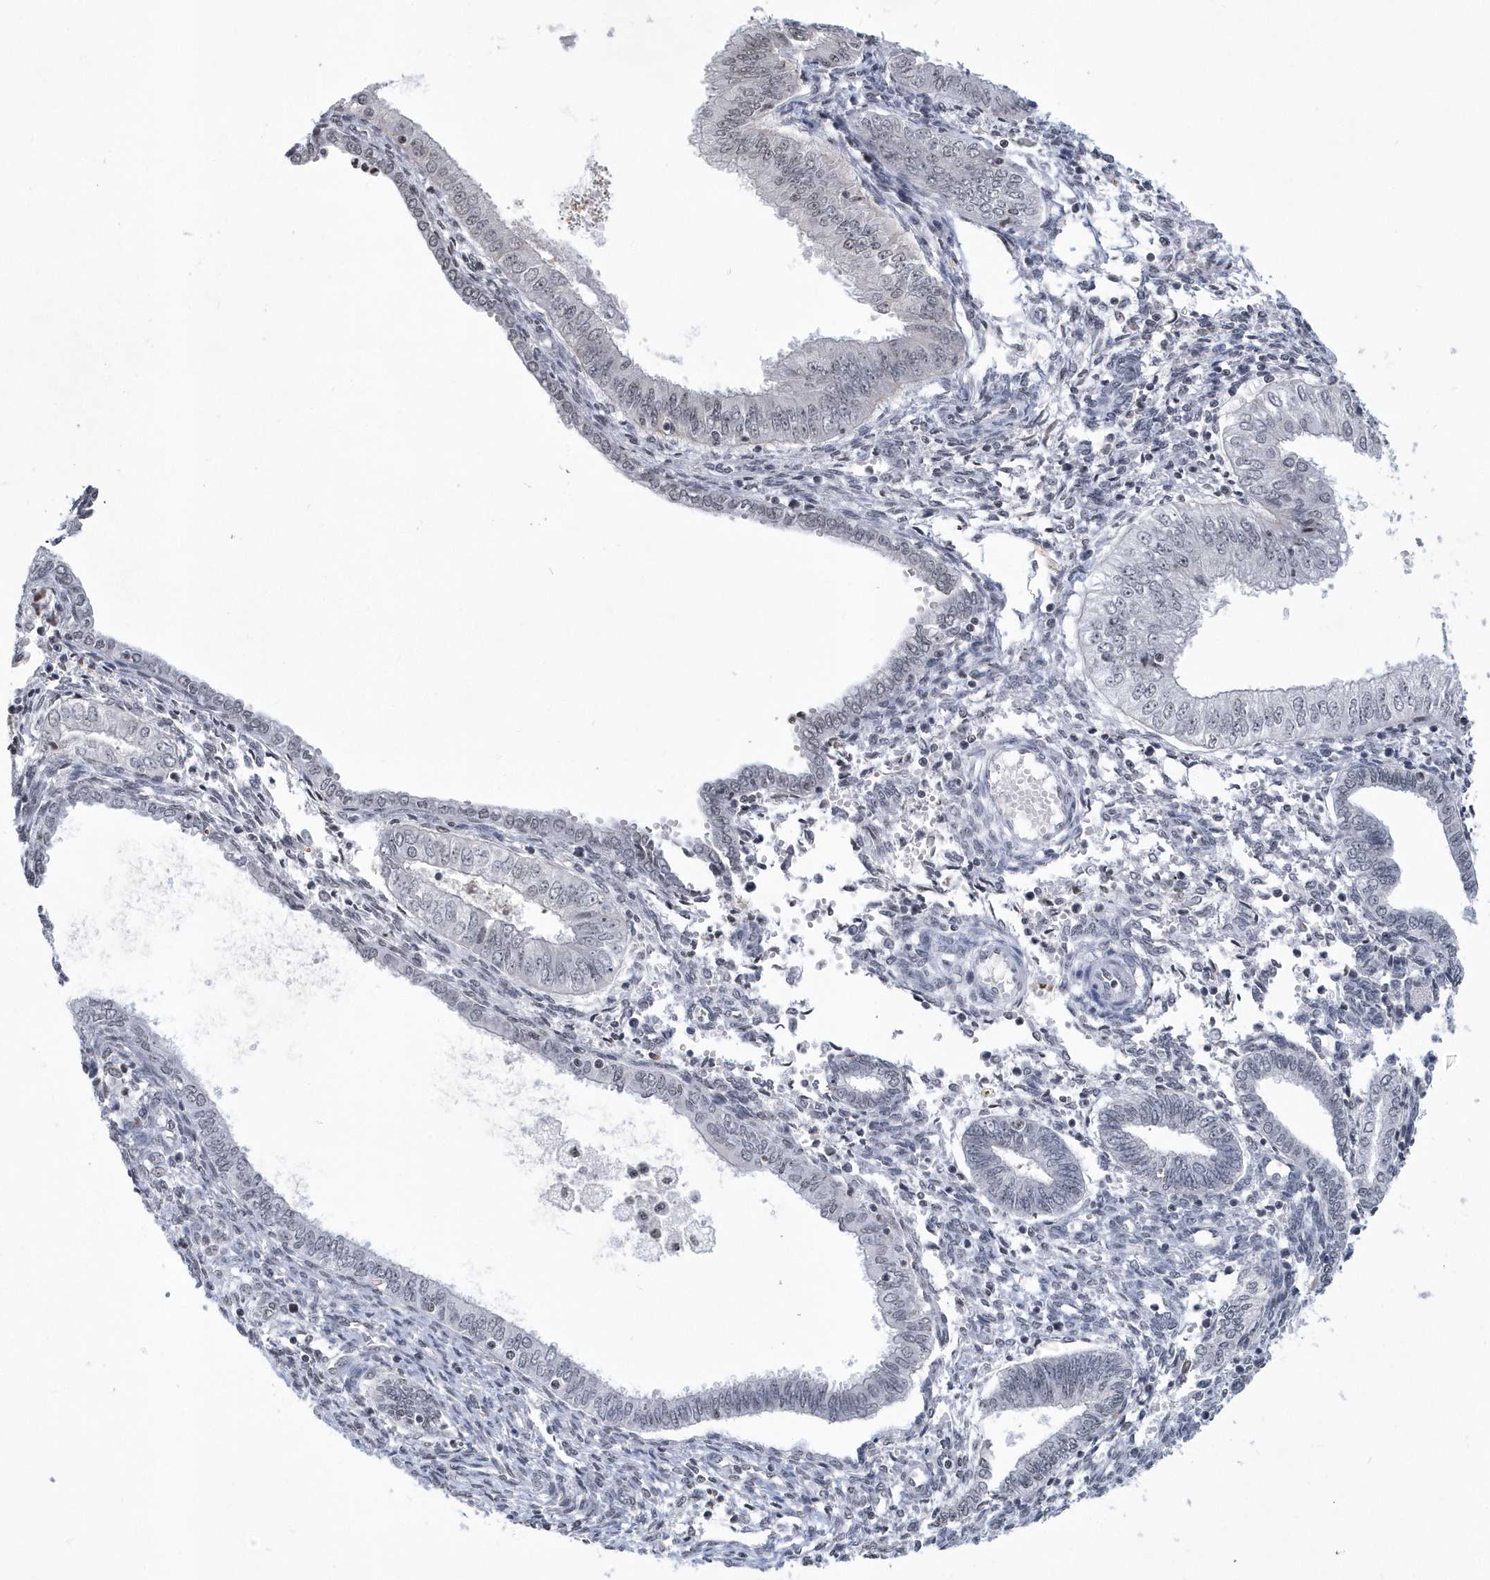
{"staining": {"intensity": "negative", "quantity": "none", "location": "none"}, "tissue": "endometrial cancer", "cell_type": "Tumor cells", "image_type": "cancer", "snomed": [{"axis": "morphology", "description": "Normal tissue, NOS"}, {"axis": "morphology", "description": "Adenocarcinoma, NOS"}, {"axis": "topography", "description": "Endometrium"}], "caption": "Photomicrograph shows no significant protein expression in tumor cells of adenocarcinoma (endometrial). (DAB immunohistochemistry (IHC) with hematoxylin counter stain).", "gene": "VWA5B2", "patient": {"sex": "female", "age": 53}}